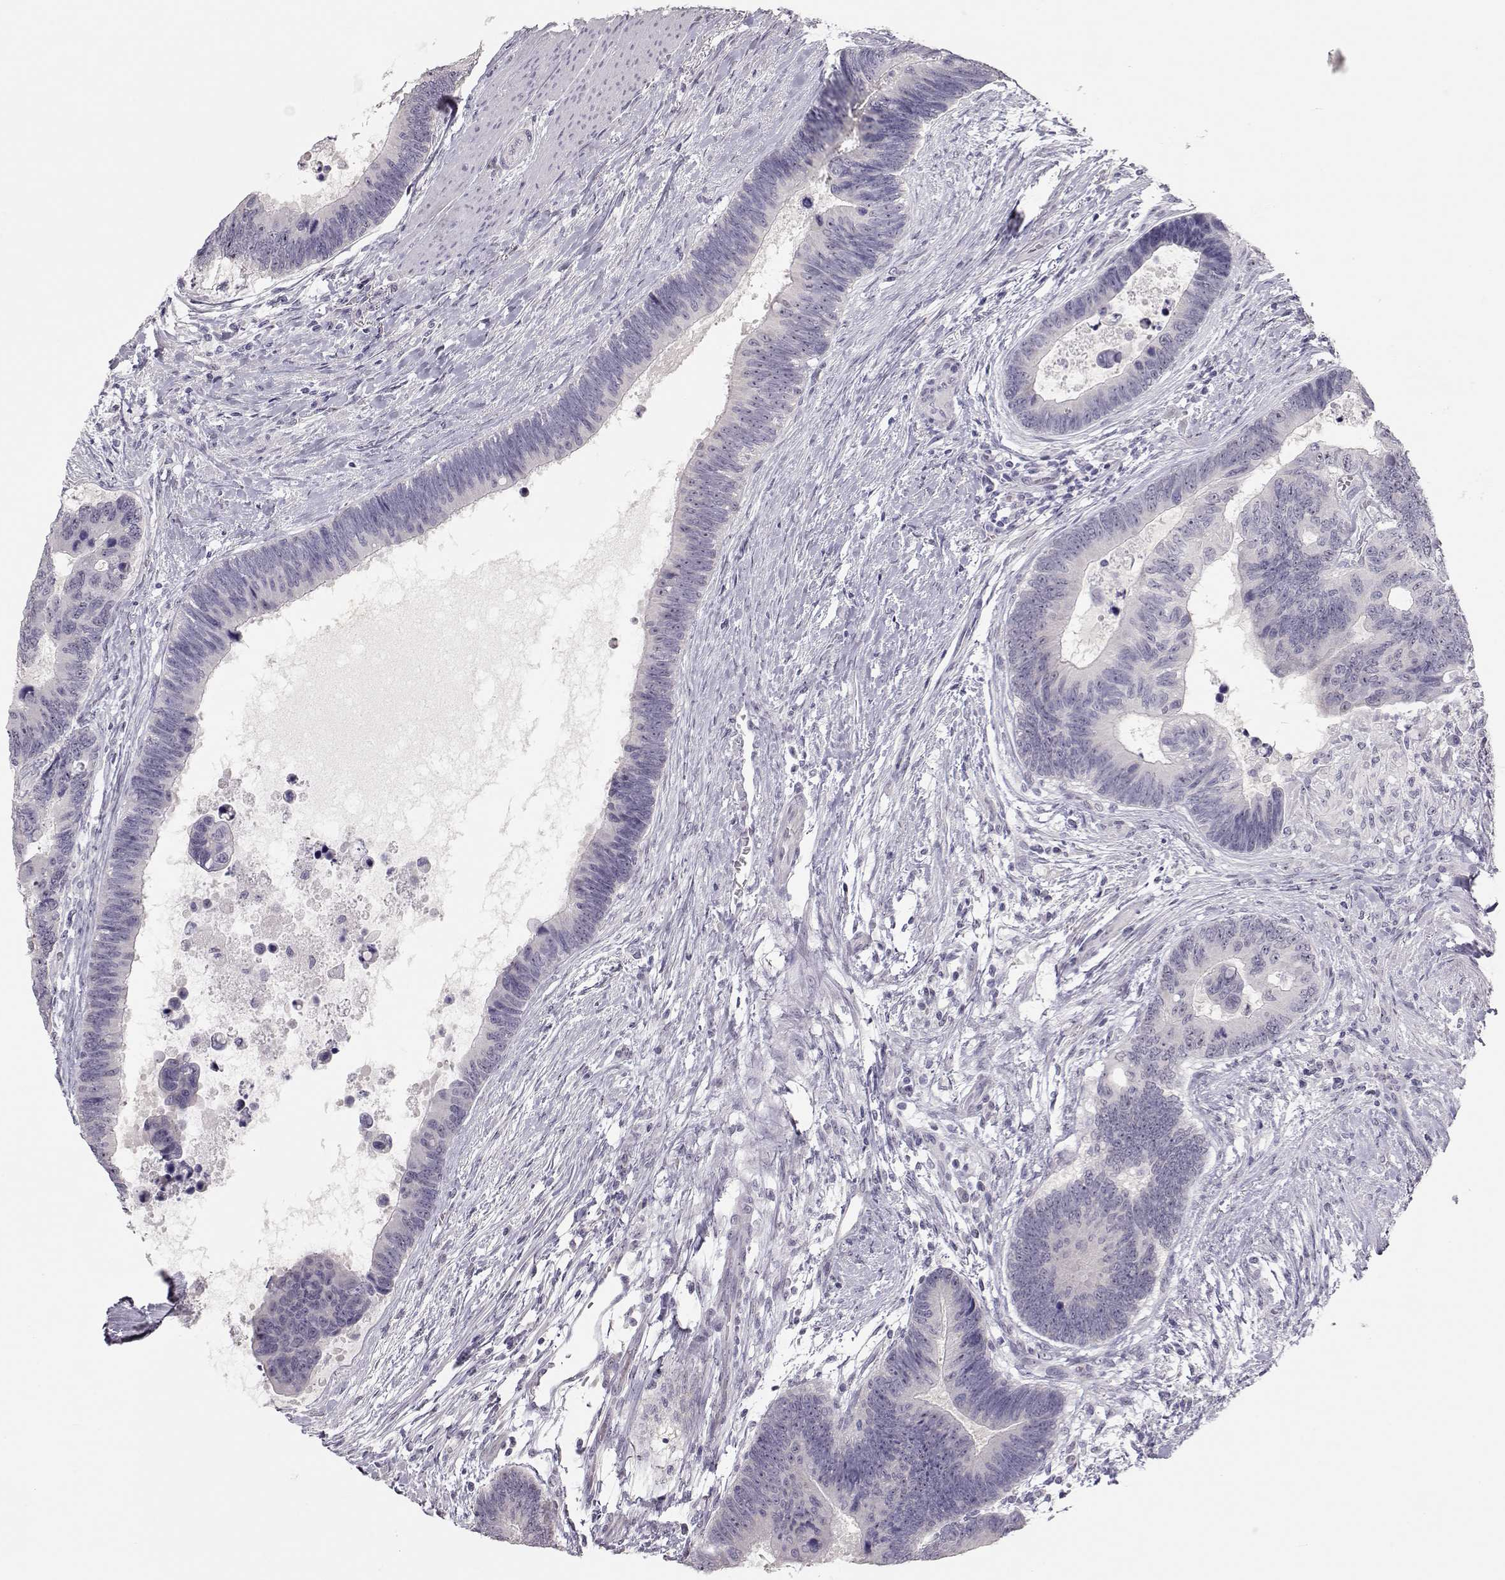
{"staining": {"intensity": "negative", "quantity": "none", "location": "none"}, "tissue": "colorectal cancer", "cell_type": "Tumor cells", "image_type": "cancer", "snomed": [{"axis": "morphology", "description": "Adenocarcinoma, NOS"}, {"axis": "topography", "description": "Colon"}], "caption": "Immunohistochemical staining of human colorectal cancer (adenocarcinoma) demonstrates no significant staining in tumor cells. Brightfield microscopy of immunohistochemistry stained with DAB (brown) and hematoxylin (blue), captured at high magnification.", "gene": "FAM205A", "patient": {"sex": "female", "age": 77}}